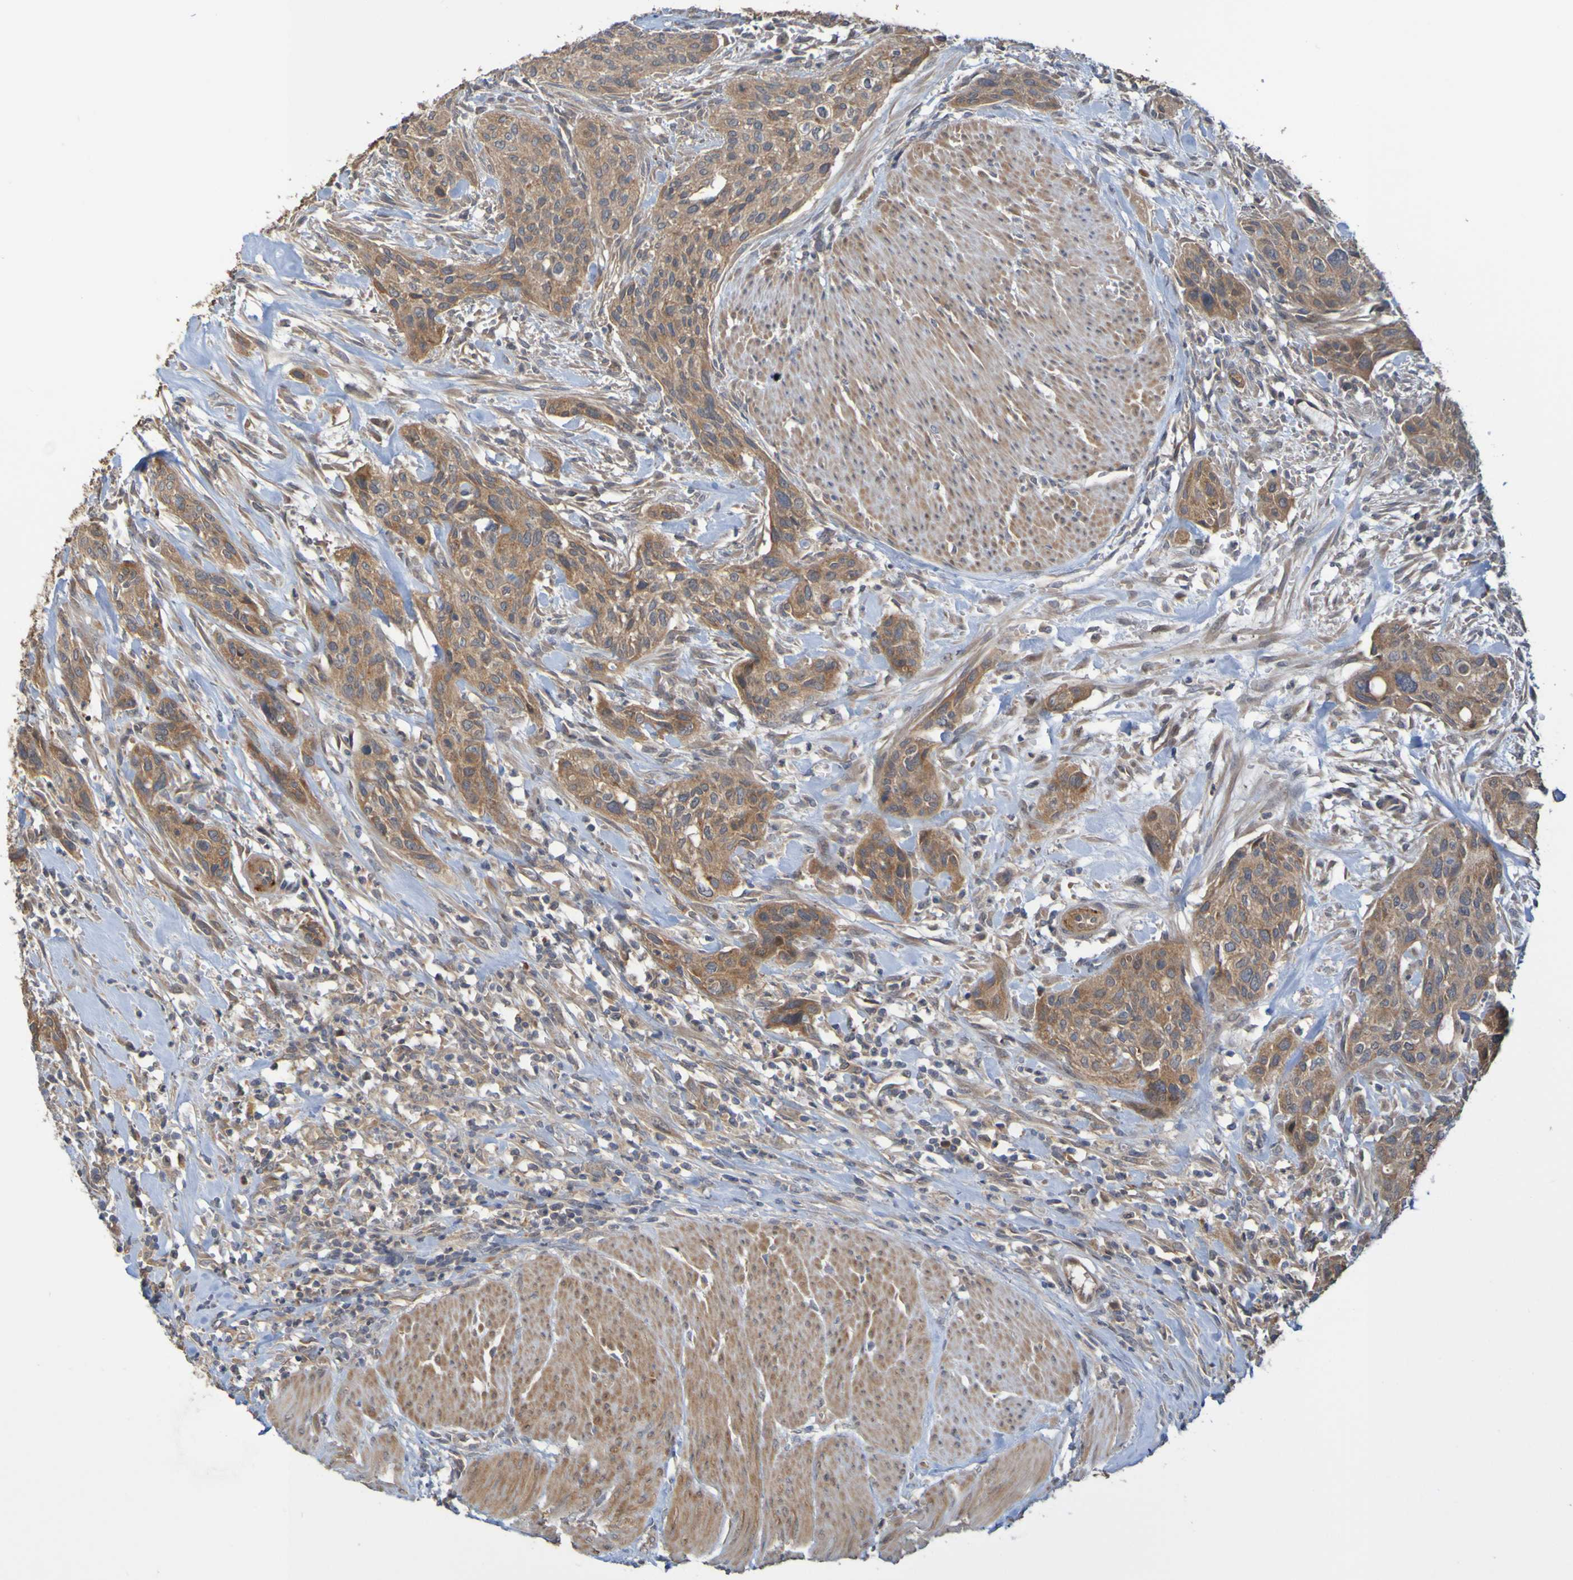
{"staining": {"intensity": "moderate", "quantity": ">75%", "location": "cytoplasmic/membranous"}, "tissue": "urothelial cancer", "cell_type": "Tumor cells", "image_type": "cancer", "snomed": [{"axis": "morphology", "description": "Urothelial carcinoma, High grade"}, {"axis": "topography", "description": "Urinary bladder"}], "caption": "High-power microscopy captured an immunohistochemistry micrograph of urothelial cancer, revealing moderate cytoplasmic/membranous staining in about >75% of tumor cells.", "gene": "NAV2", "patient": {"sex": "male", "age": 35}}